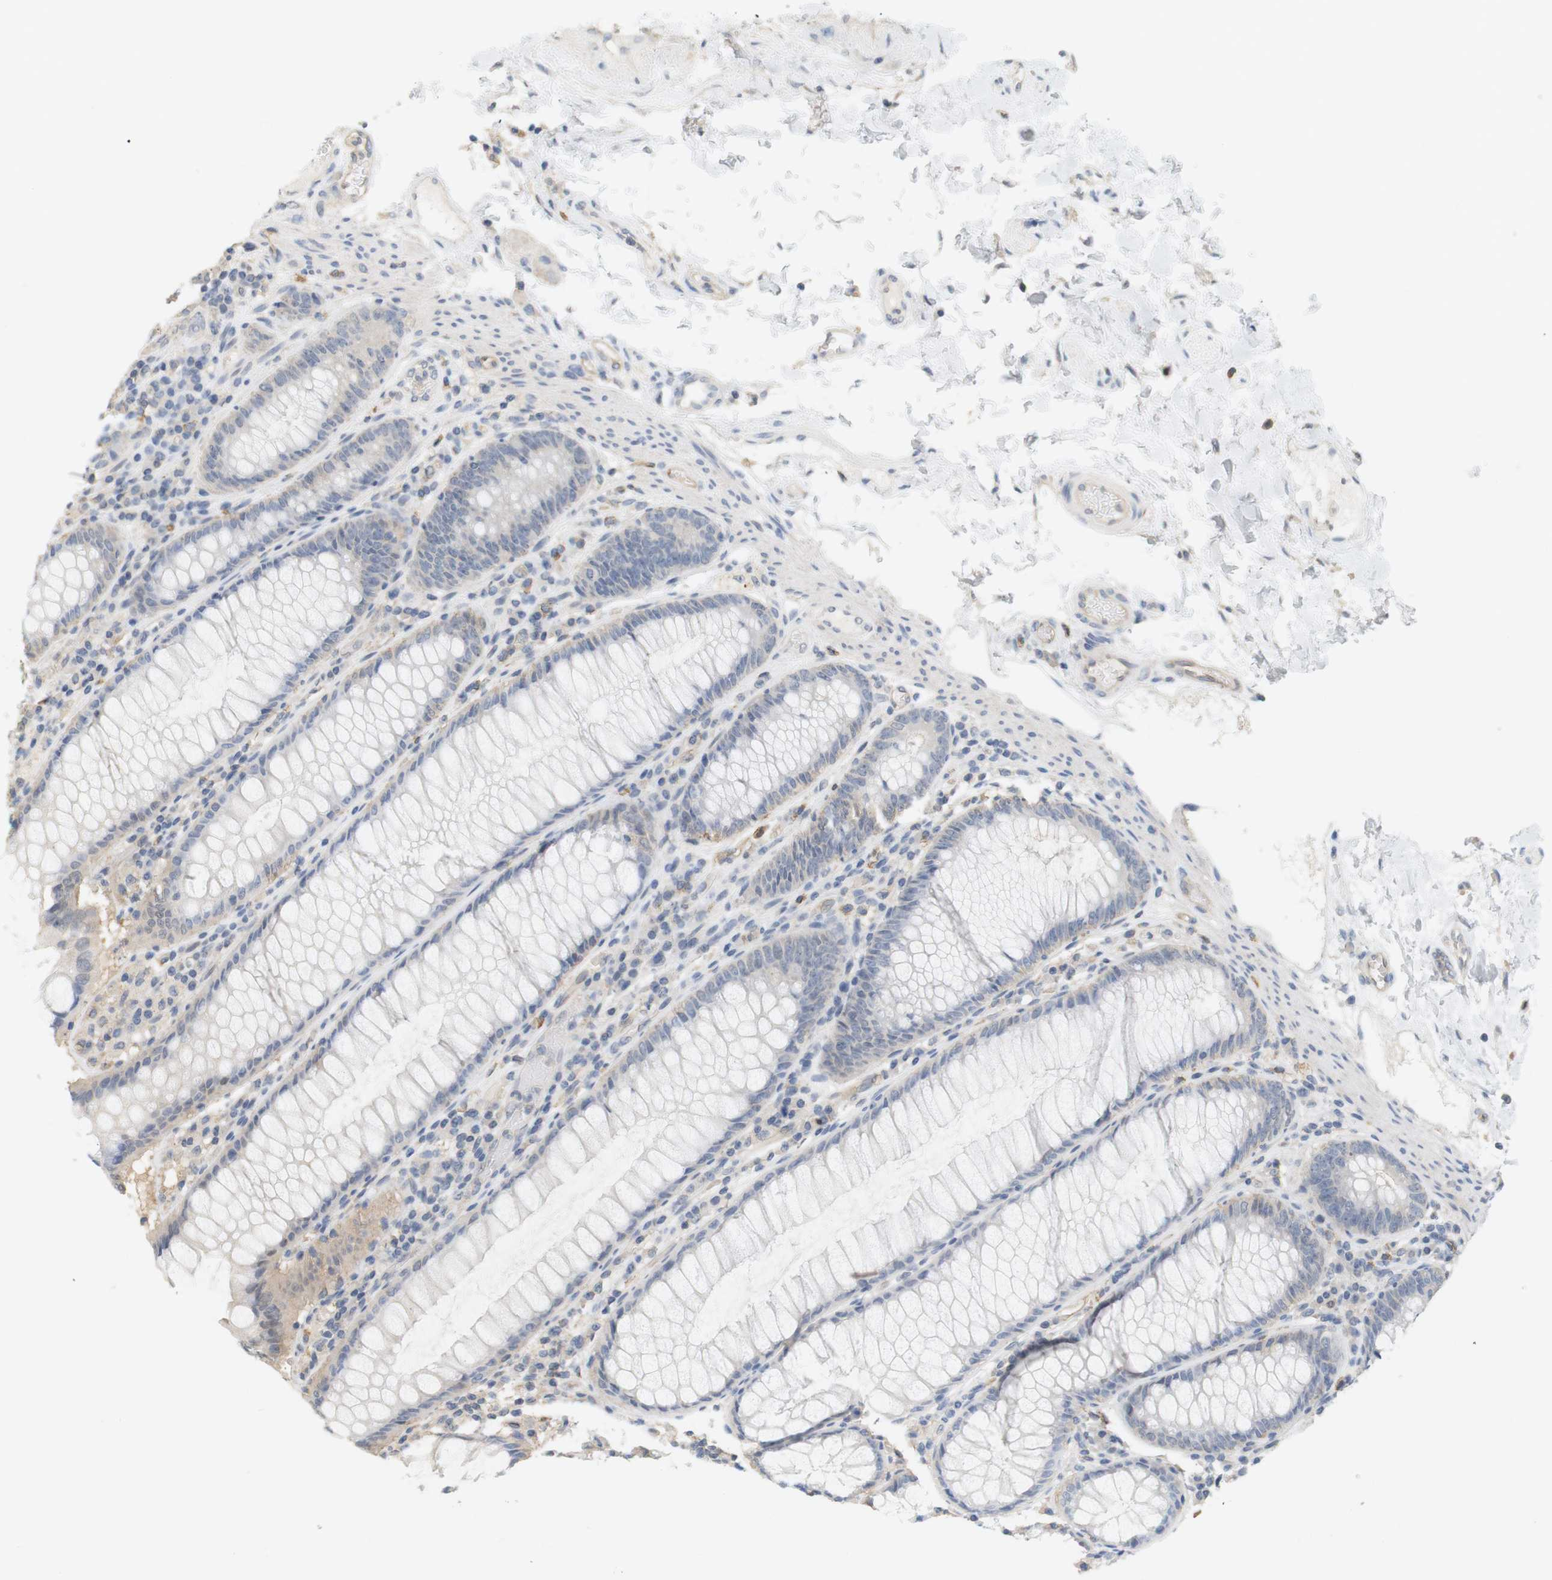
{"staining": {"intensity": "weak", "quantity": "25%-75%", "location": "cytoplasmic/membranous"}, "tissue": "colon", "cell_type": "Endothelial cells", "image_type": "normal", "snomed": [{"axis": "morphology", "description": "Normal tissue, NOS"}, {"axis": "topography", "description": "Colon"}], "caption": "Immunohistochemical staining of normal colon shows low levels of weak cytoplasmic/membranous positivity in about 25%-75% of endothelial cells.", "gene": "OSR1", "patient": {"sex": "female", "age": 46}}